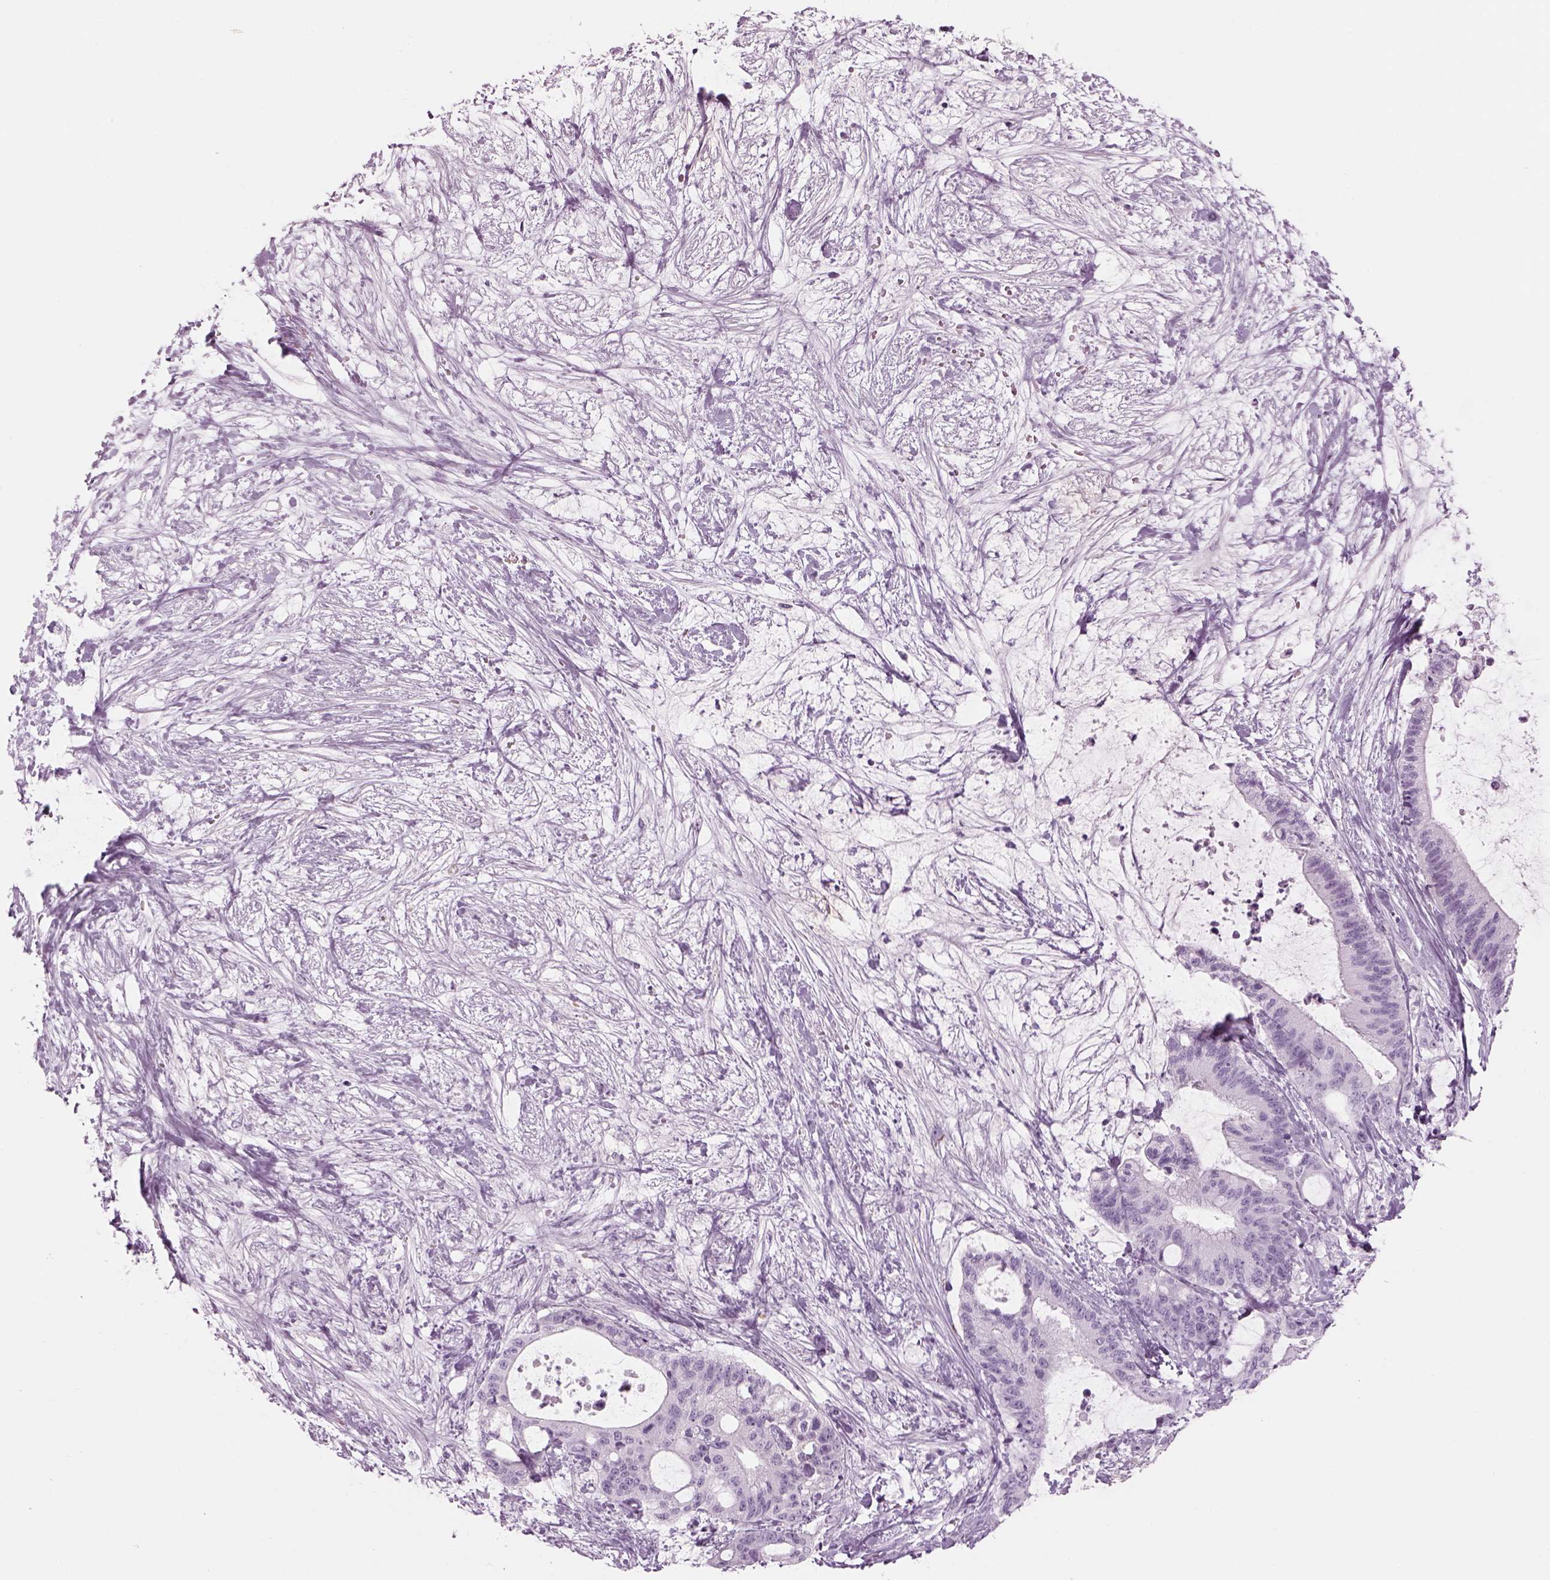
{"staining": {"intensity": "negative", "quantity": "none", "location": "none"}, "tissue": "liver cancer", "cell_type": "Tumor cells", "image_type": "cancer", "snomed": [{"axis": "morphology", "description": "Cholangiocarcinoma"}, {"axis": "topography", "description": "Liver"}], "caption": "Liver cancer was stained to show a protein in brown. There is no significant positivity in tumor cells.", "gene": "SAG", "patient": {"sex": "female", "age": 73}}